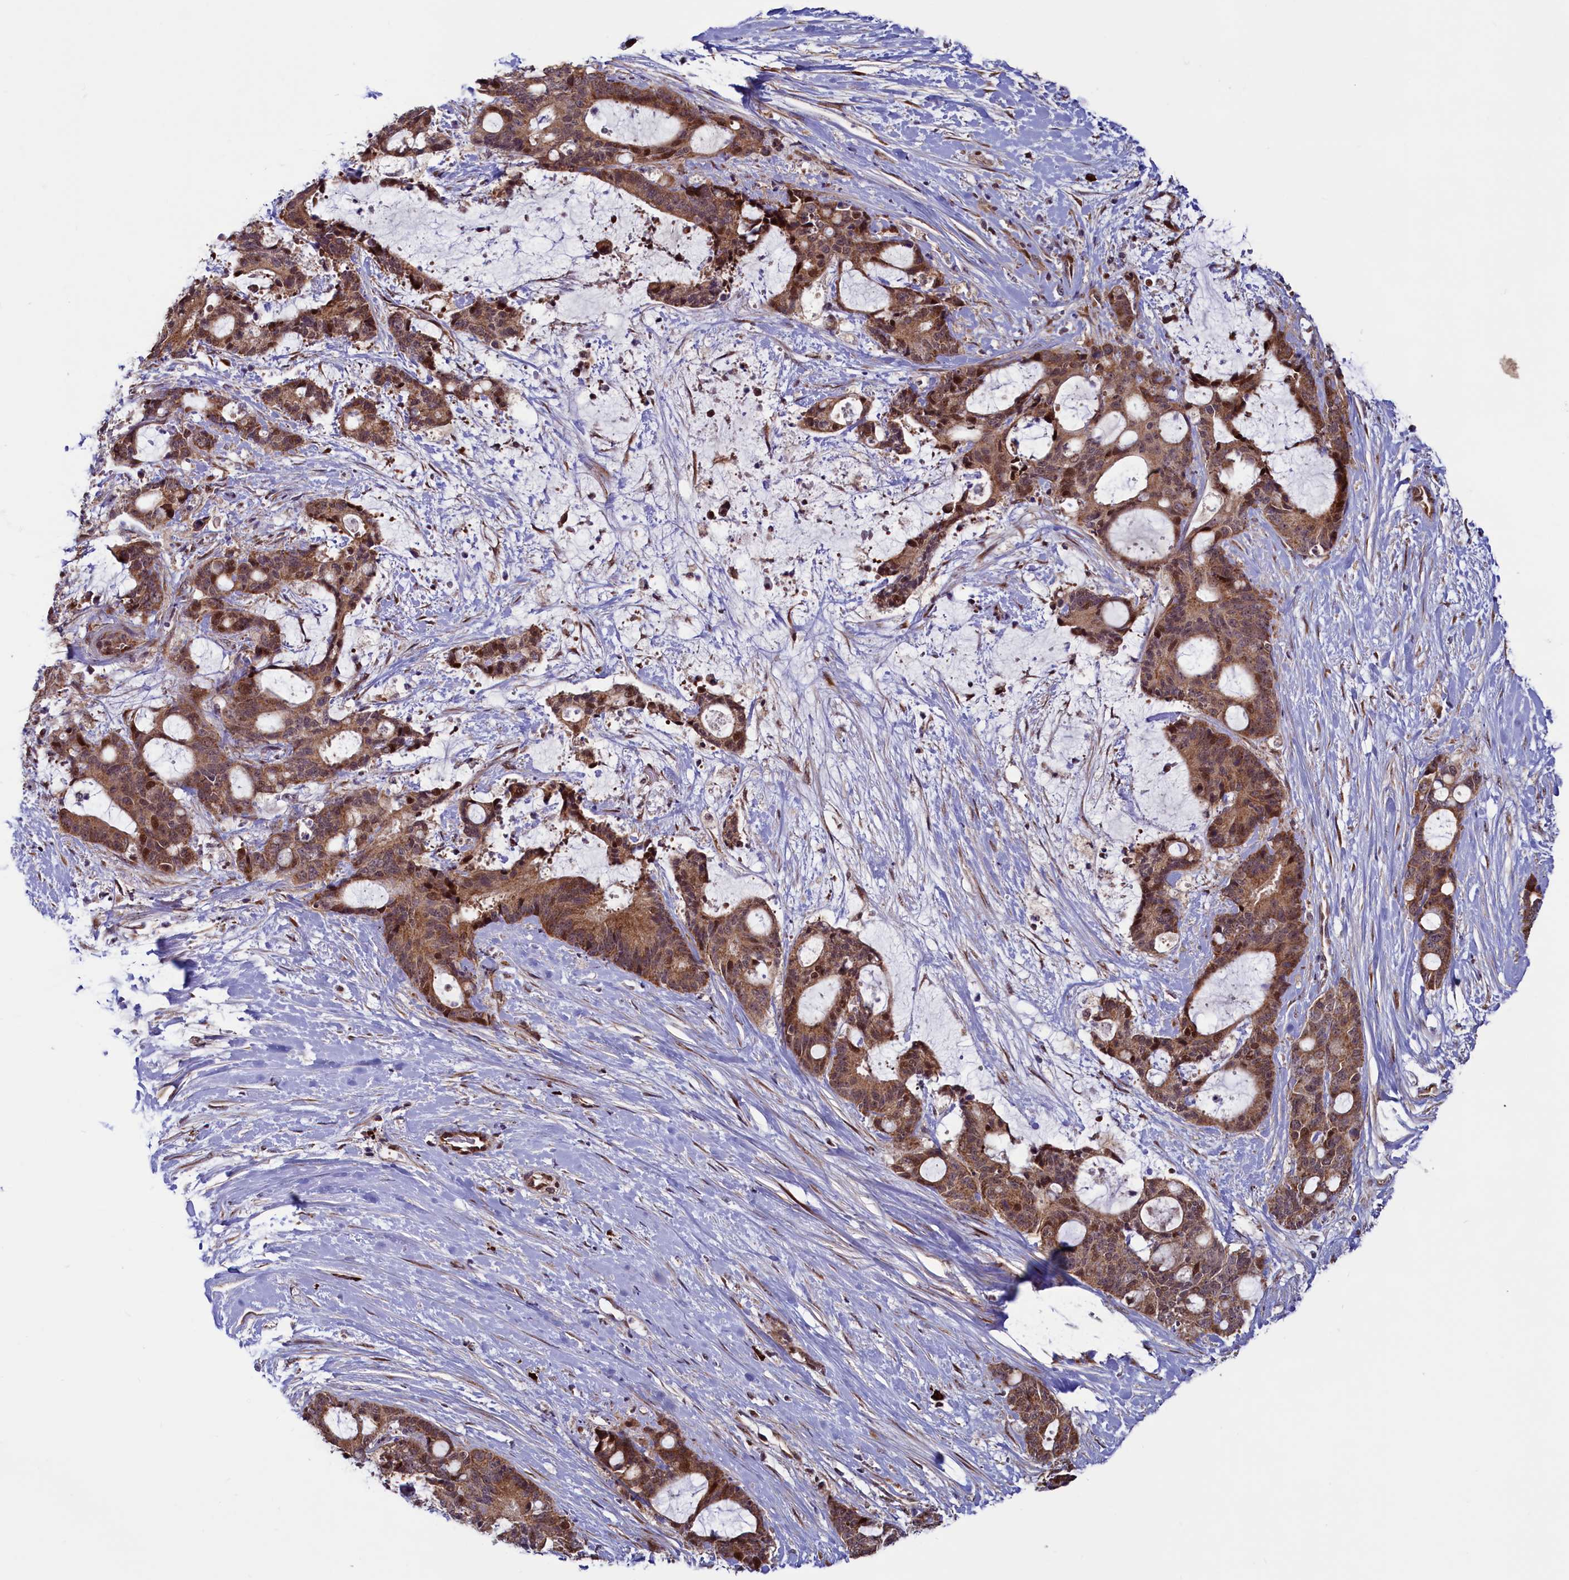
{"staining": {"intensity": "moderate", "quantity": ">75%", "location": "cytoplasmic/membranous,nuclear"}, "tissue": "liver cancer", "cell_type": "Tumor cells", "image_type": "cancer", "snomed": [{"axis": "morphology", "description": "Normal tissue, NOS"}, {"axis": "morphology", "description": "Cholangiocarcinoma"}, {"axis": "topography", "description": "Liver"}, {"axis": "topography", "description": "Peripheral nerve tissue"}], "caption": "Tumor cells exhibit medium levels of moderate cytoplasmic/membranous and nuclear expression in approximately >75% of cells in liver cholangiocarcinoma.", "gene": "RBFA", "patient": {"sex": "female", "age": 73}}